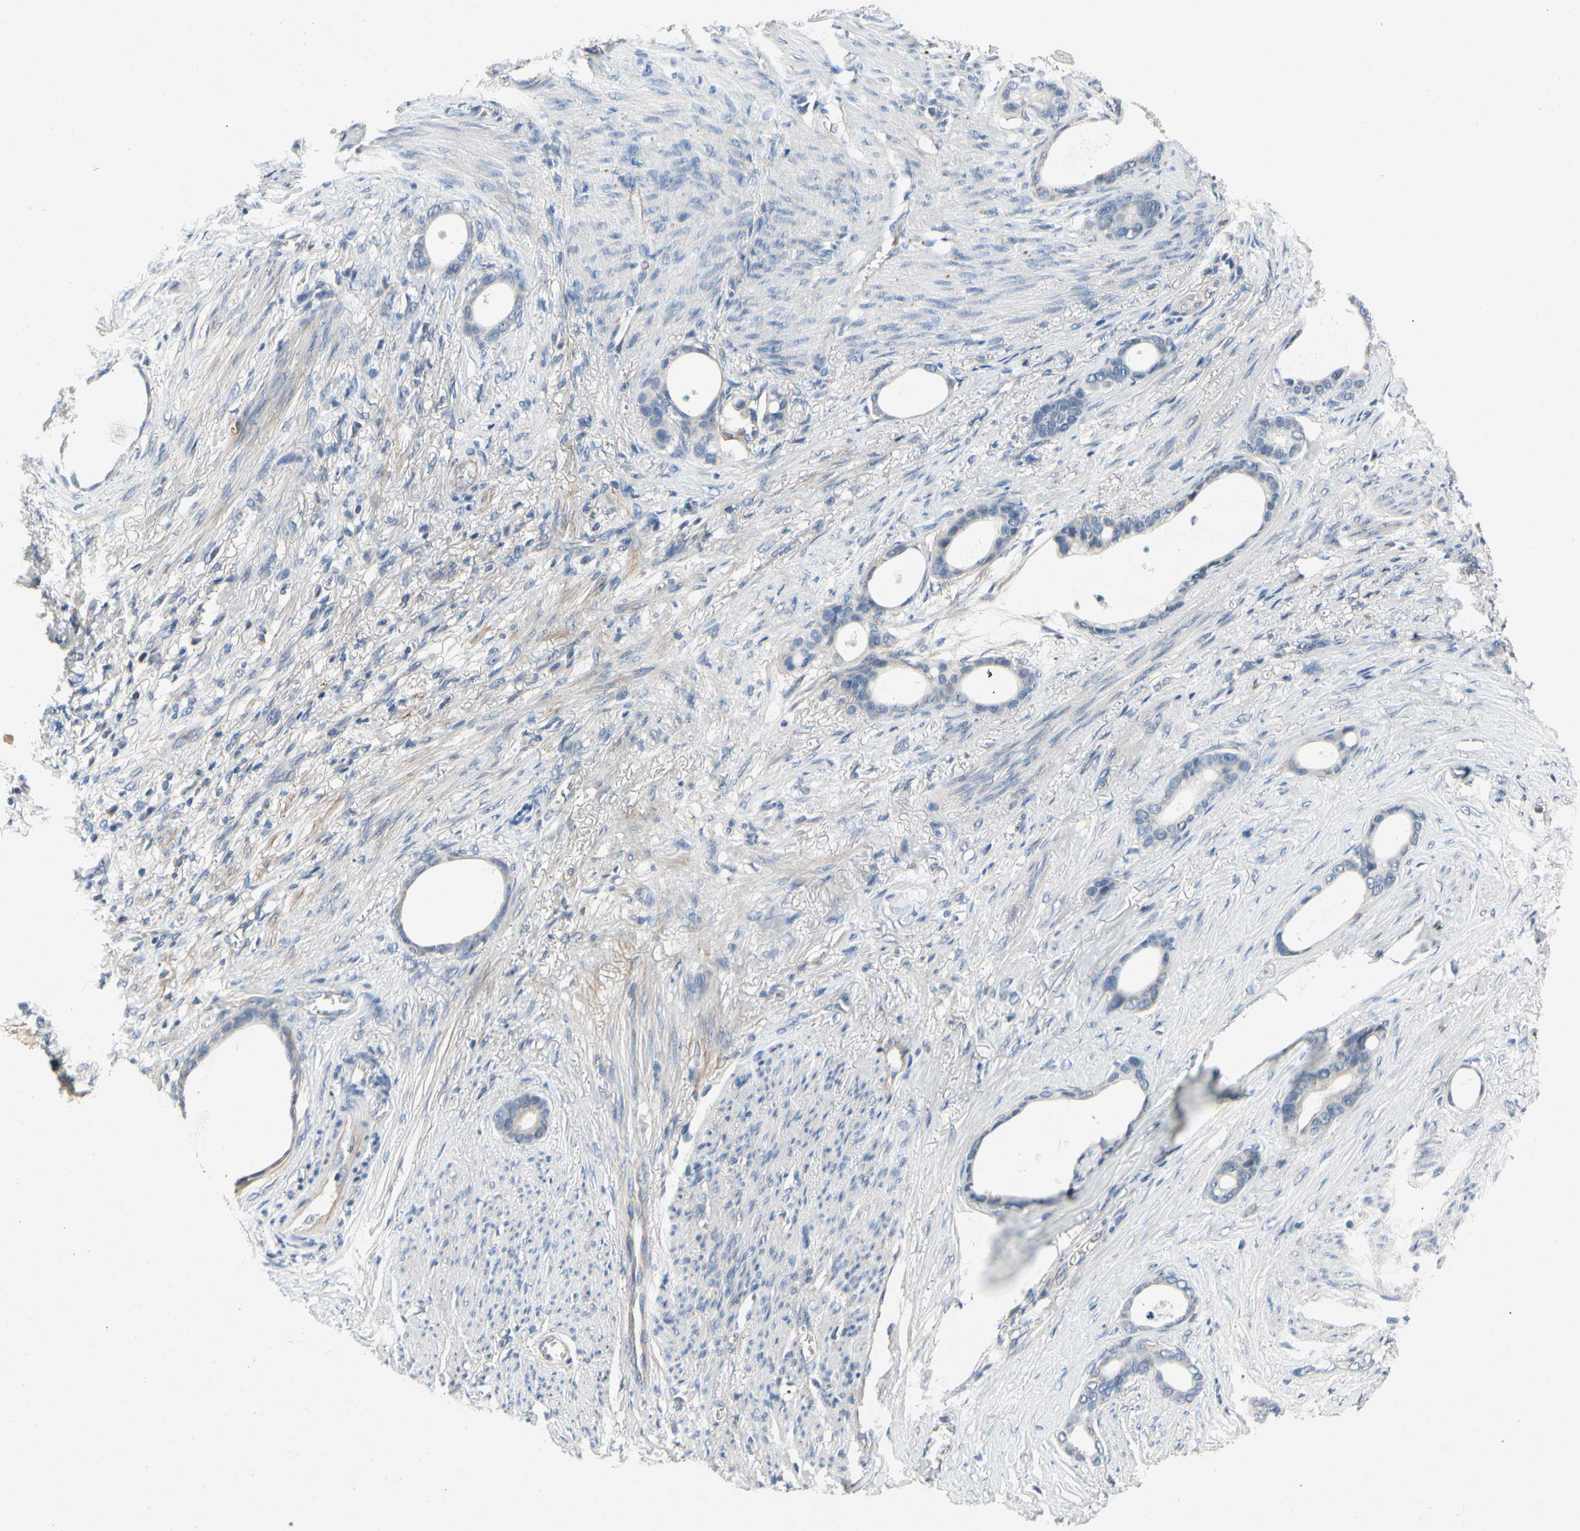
{"staining": {"intensity": "negative", "quantity": "none", "location": "none"}, "tissue": "stomach cancer", "cell_type": "Tumor cells", "image_type": "cancer", "snomed": [{"axis": "morphology", "description": "Adenocarcinoma, NOS"}, {"axis": "topography", "description": "Stomach"}], "caption": "Stomach cancer (adenocarcinoma) stained for a protein using IHC reveals no expression tumor cells.", "gene": "ALPL", "patient": {"sex": "female", "age": 75}}